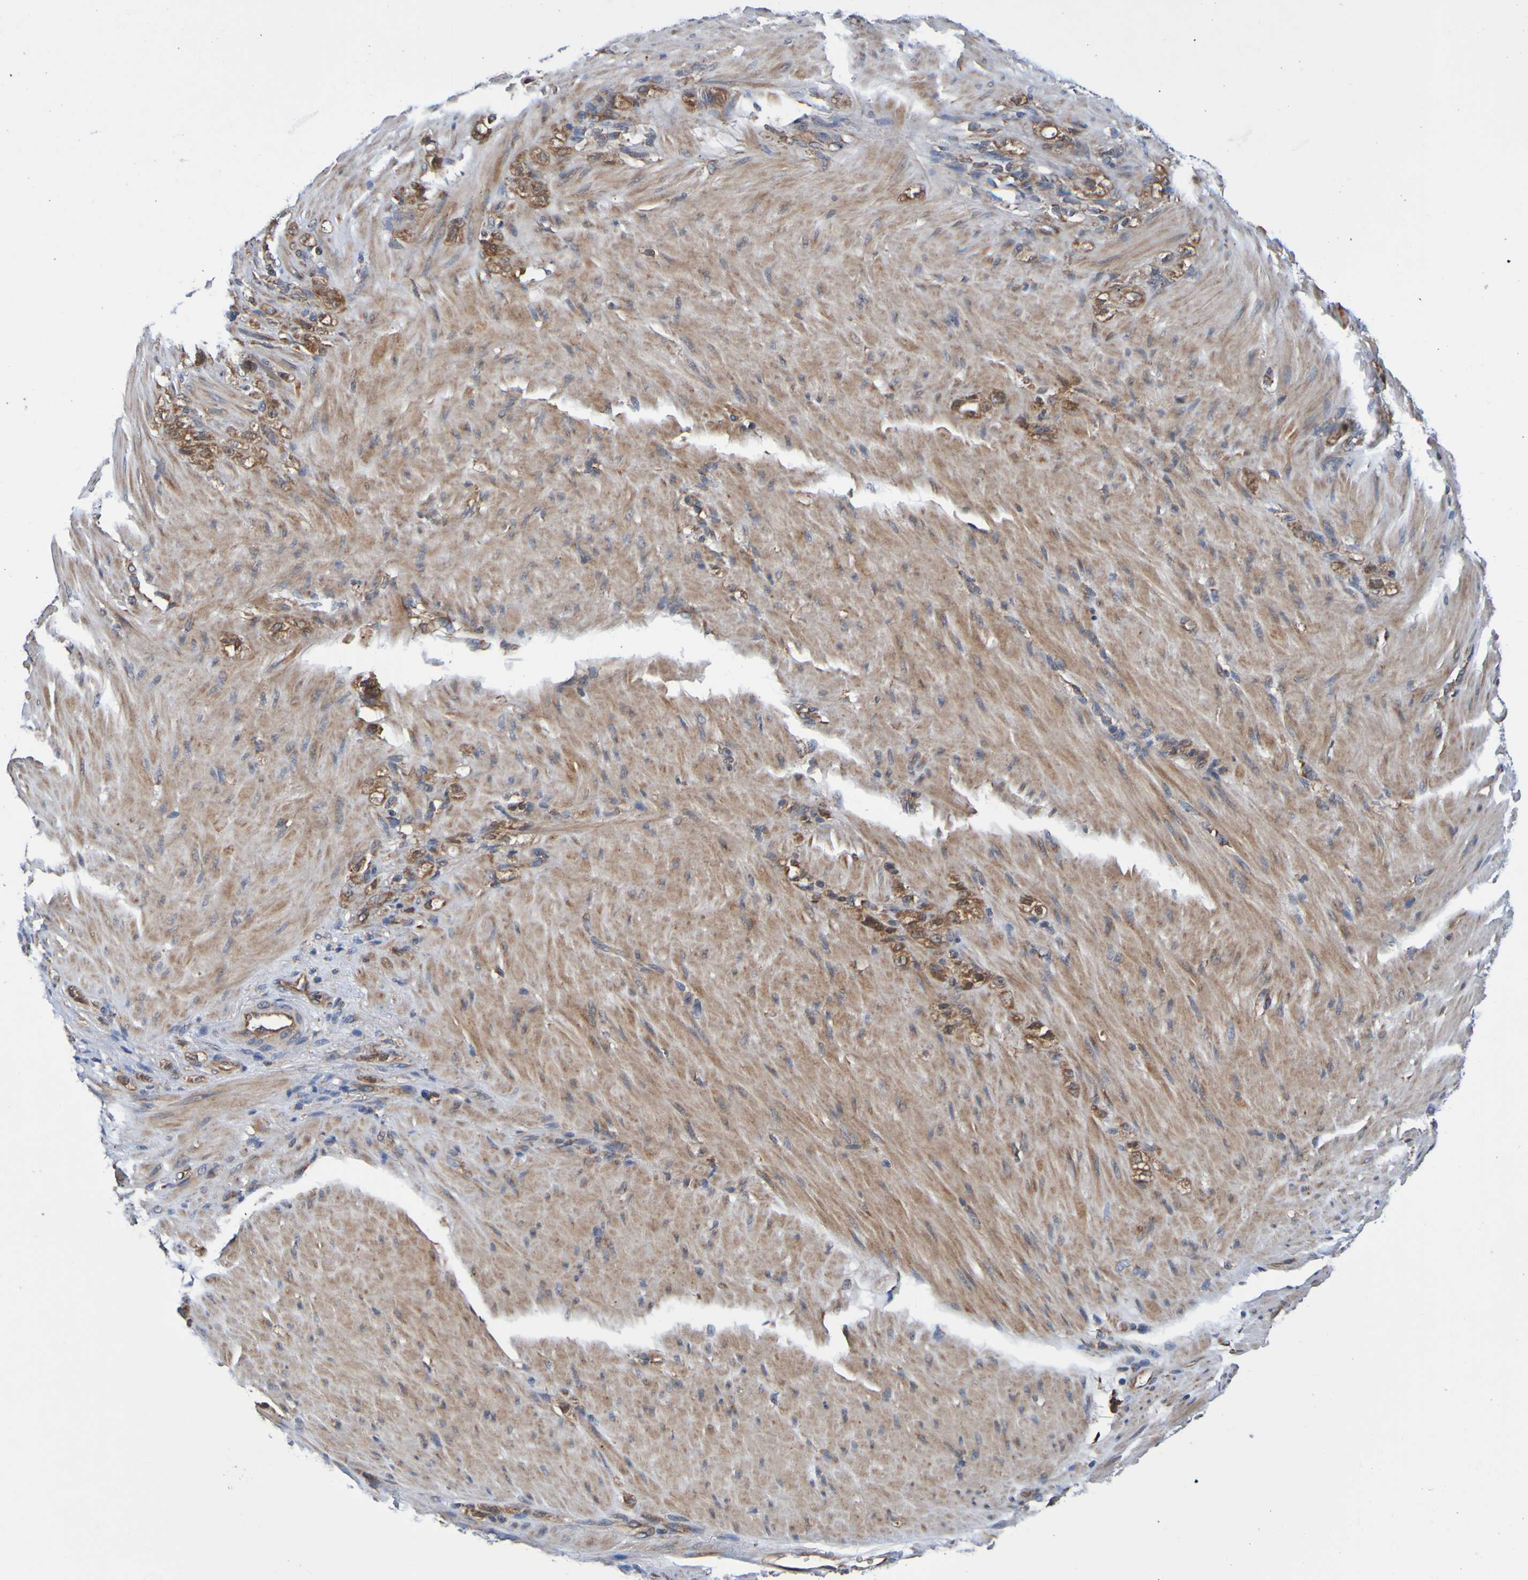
{"staining": {"intensity": "moderate", "quantity": ">75%", "location": "cytoplasmic/membranous"}, "tissue": "stomach cancer", "cell_type": "Tumor cells", "image_type": "cancer", "snomed": [{"axis": "morphology", "description": "Adenocarcinoma, NOS"}, {"axis": "topography", "description": "Stomach"}], "caption": "High-power microscopy captured an immunohistochemistry (IHC) micrograph of stomach cancer, revealing moderate cytoplasmic/membranous expression in approximately >75% of tumor cells.", "gene": "AXIN1", "patient": {"sex": "male", "age": 82}}